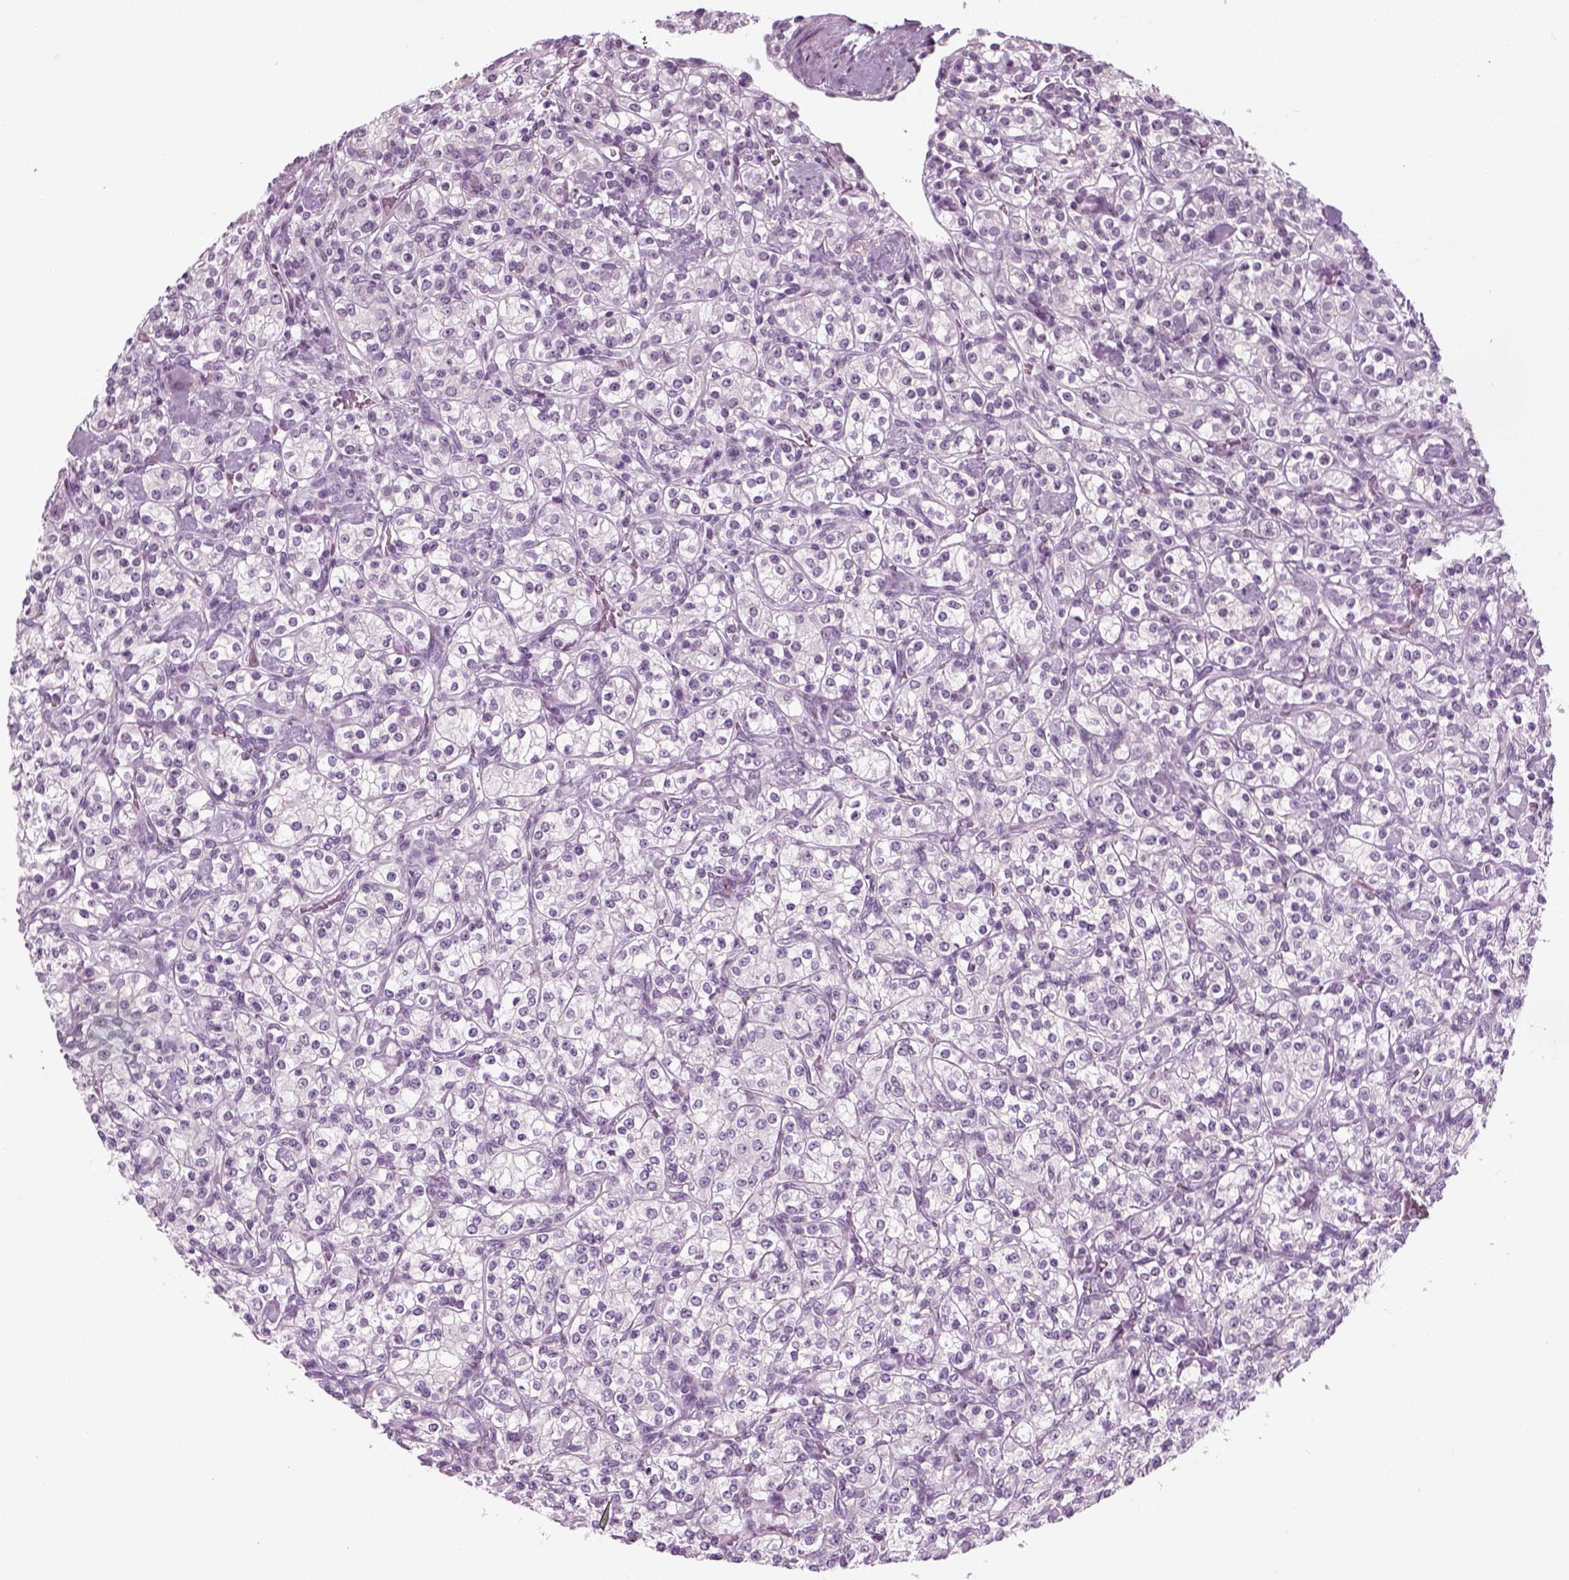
{"staining": {"intensity": "negative", "quantity": "none", "location": "none"}, "tissue": "renal cancer", "cell_type": "Tumor cells", "image_type": "cancer", "snomed": [{"axis": "morphology", "description": "Adenocarcinoma, NOS"}, {"axis": "topography", "description": "Kidney"}], "caption": "Immunohistochemical staining of human renal cancer displays no significant staining in tumor cells.", "gene": "KRT75", "patient": {"sex": "male", "age": 77}}